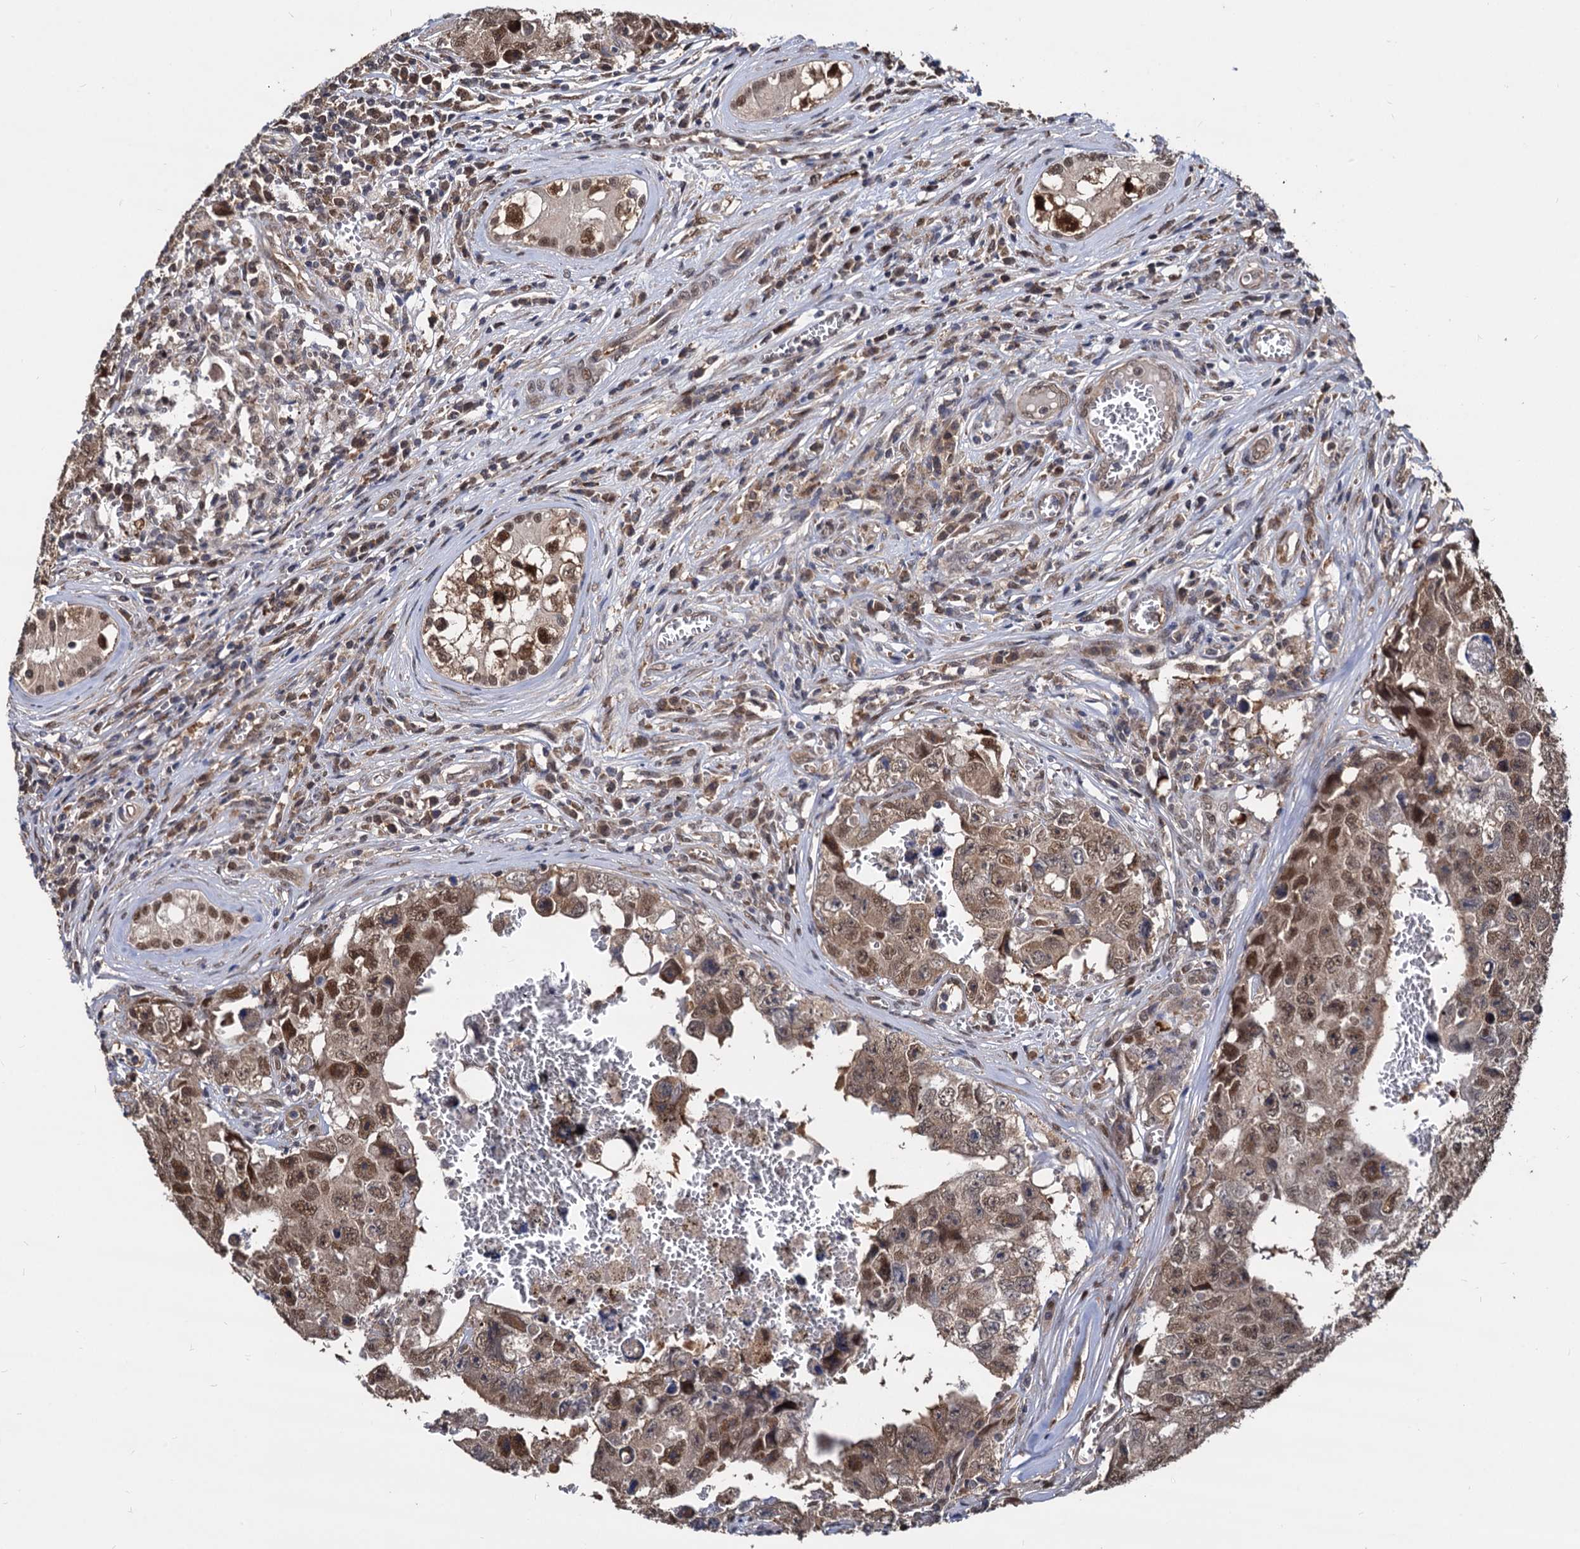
{"staining": {"intensity": "moderate", "quantity": ">75%", "location": "nuclear"}, "tissue": "testis cancer", "cell_type": "Tumor cells", "image_type": "cancer", "snomed": [{"axis": "morphology", "description": "Carcinoma, Embryonal, NOS"}, {"axis": "topography", "description": "Testis"}], "caption": "The micrograph reveals staining of testis embryonal carcinoma, revealing moderate nuclear protein expression (brown color) within tumor cells.", "gene": "PSMD4", "patient": {"sex": "male", "age": 17}}